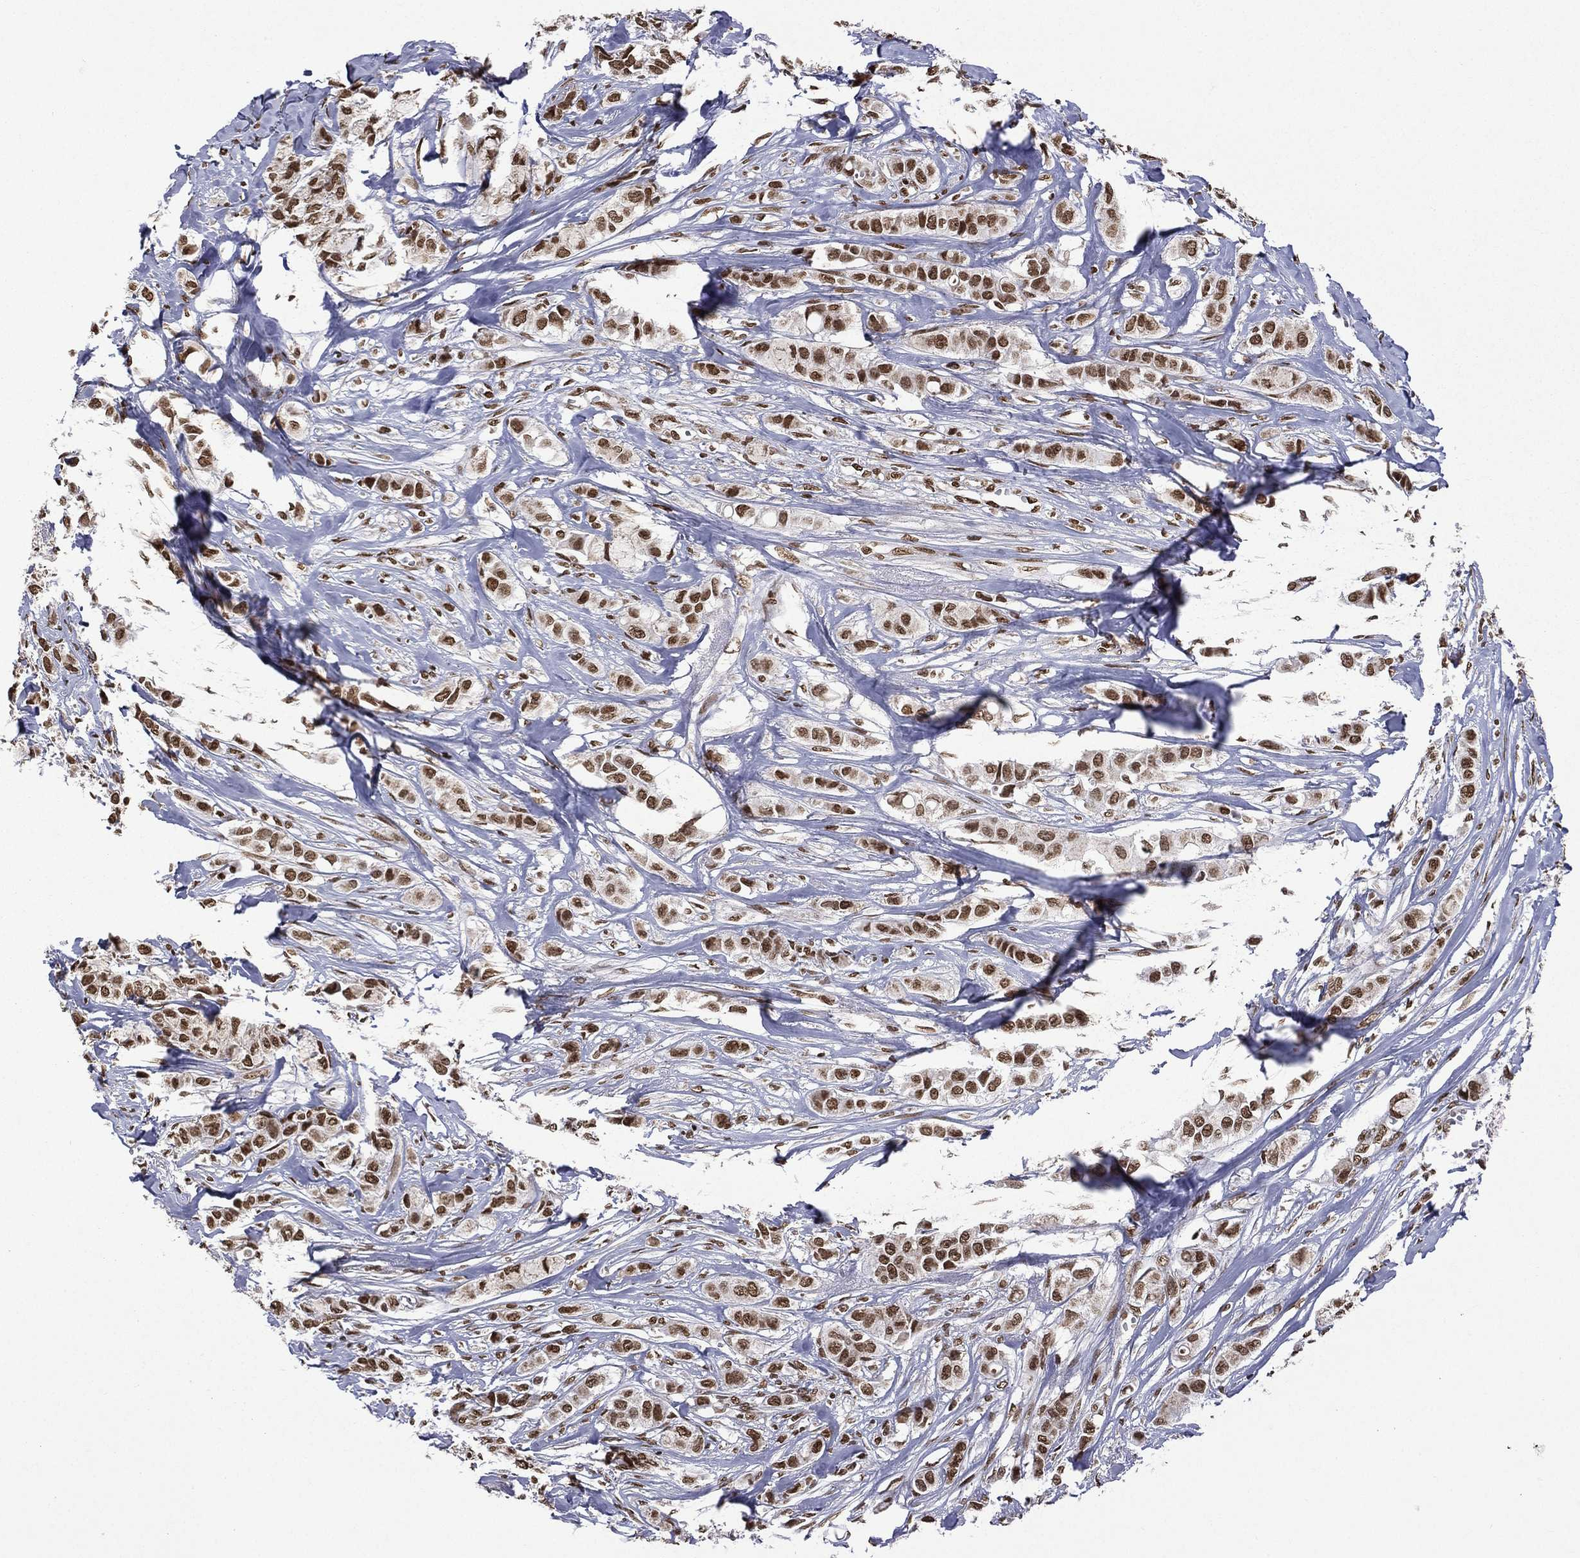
{"staining": {"intensity": "strong", "quantity": ">75%", "location": "nuclear"}, "tissue": "breast cancer", "cell_type": "Tumor cells", "image_type": "cancer", "snomed": [{"axis": "morphology", "description": "Duct carcinoma"}, {"axis": "topography", "description": "Breast"}], "caption": "Tumor cells demonstrate strong nuclear positivity in about >75% of cells in breast cancer. (DAB = brown stain, brightfield microscopy at high magnification).", "gene": "C5orf24", "patient": {"sex": "female", "age": 85}}